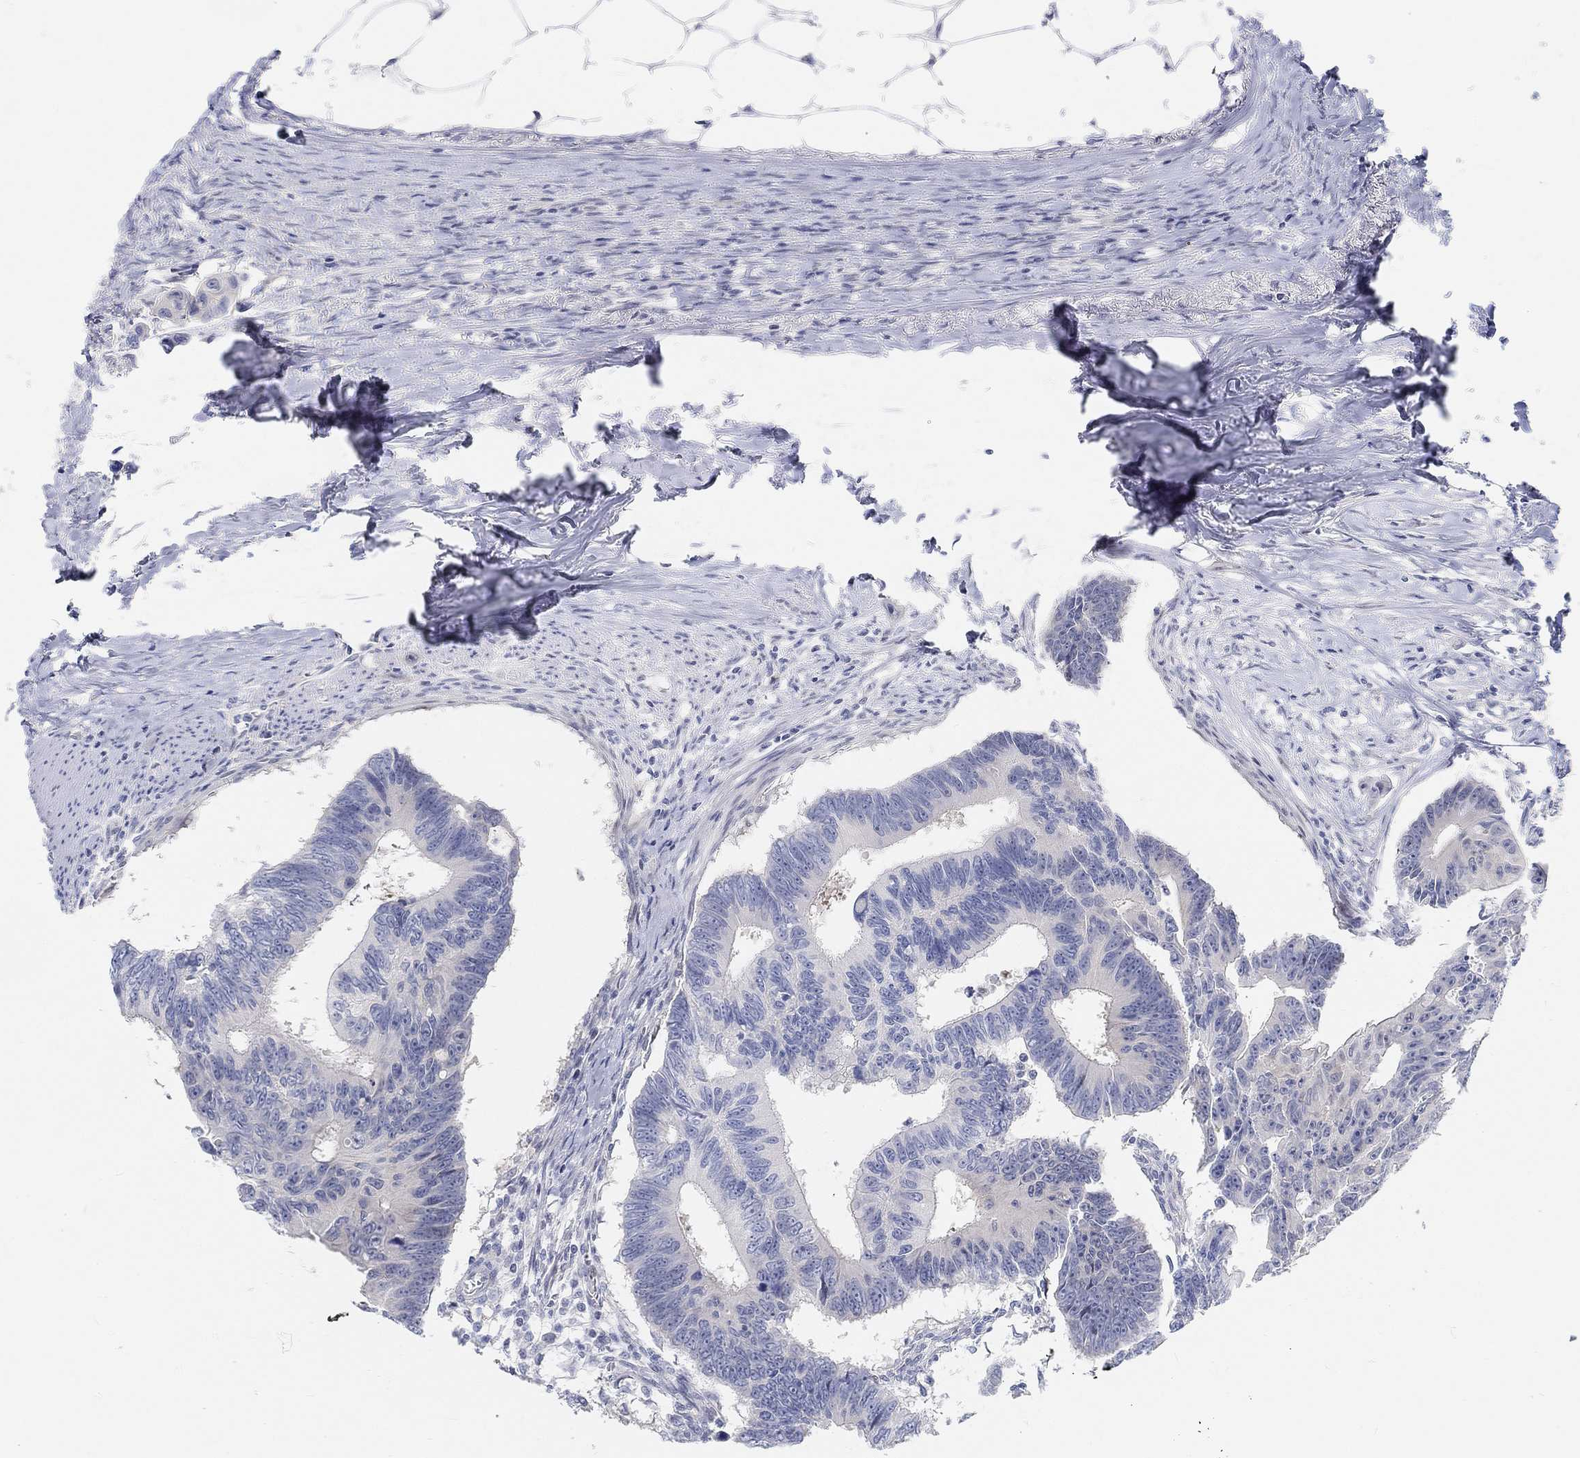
{"staining": {"intensity": "negative", "quantity": "none", "location": "none"}, "tissue": "colorectal cancer", "cell_type": "Tumor cells", "image_type": "cancer", "snomed": [{"axis": "morphology", "description": "Adenocarcinoma, NOS"}, {"axis": "topography", "description": "Colon"}], "caption": "High magnification brightfield microscopy of adenocarcinoma (colorectal) stained with DAB (brown) and counterstained with hematoxylin (blue): tumor cells show no significant expression. Nuclei are stained in blue.", "gene": "SNTG2", "patient": {"sex": "male", "age": 70}}